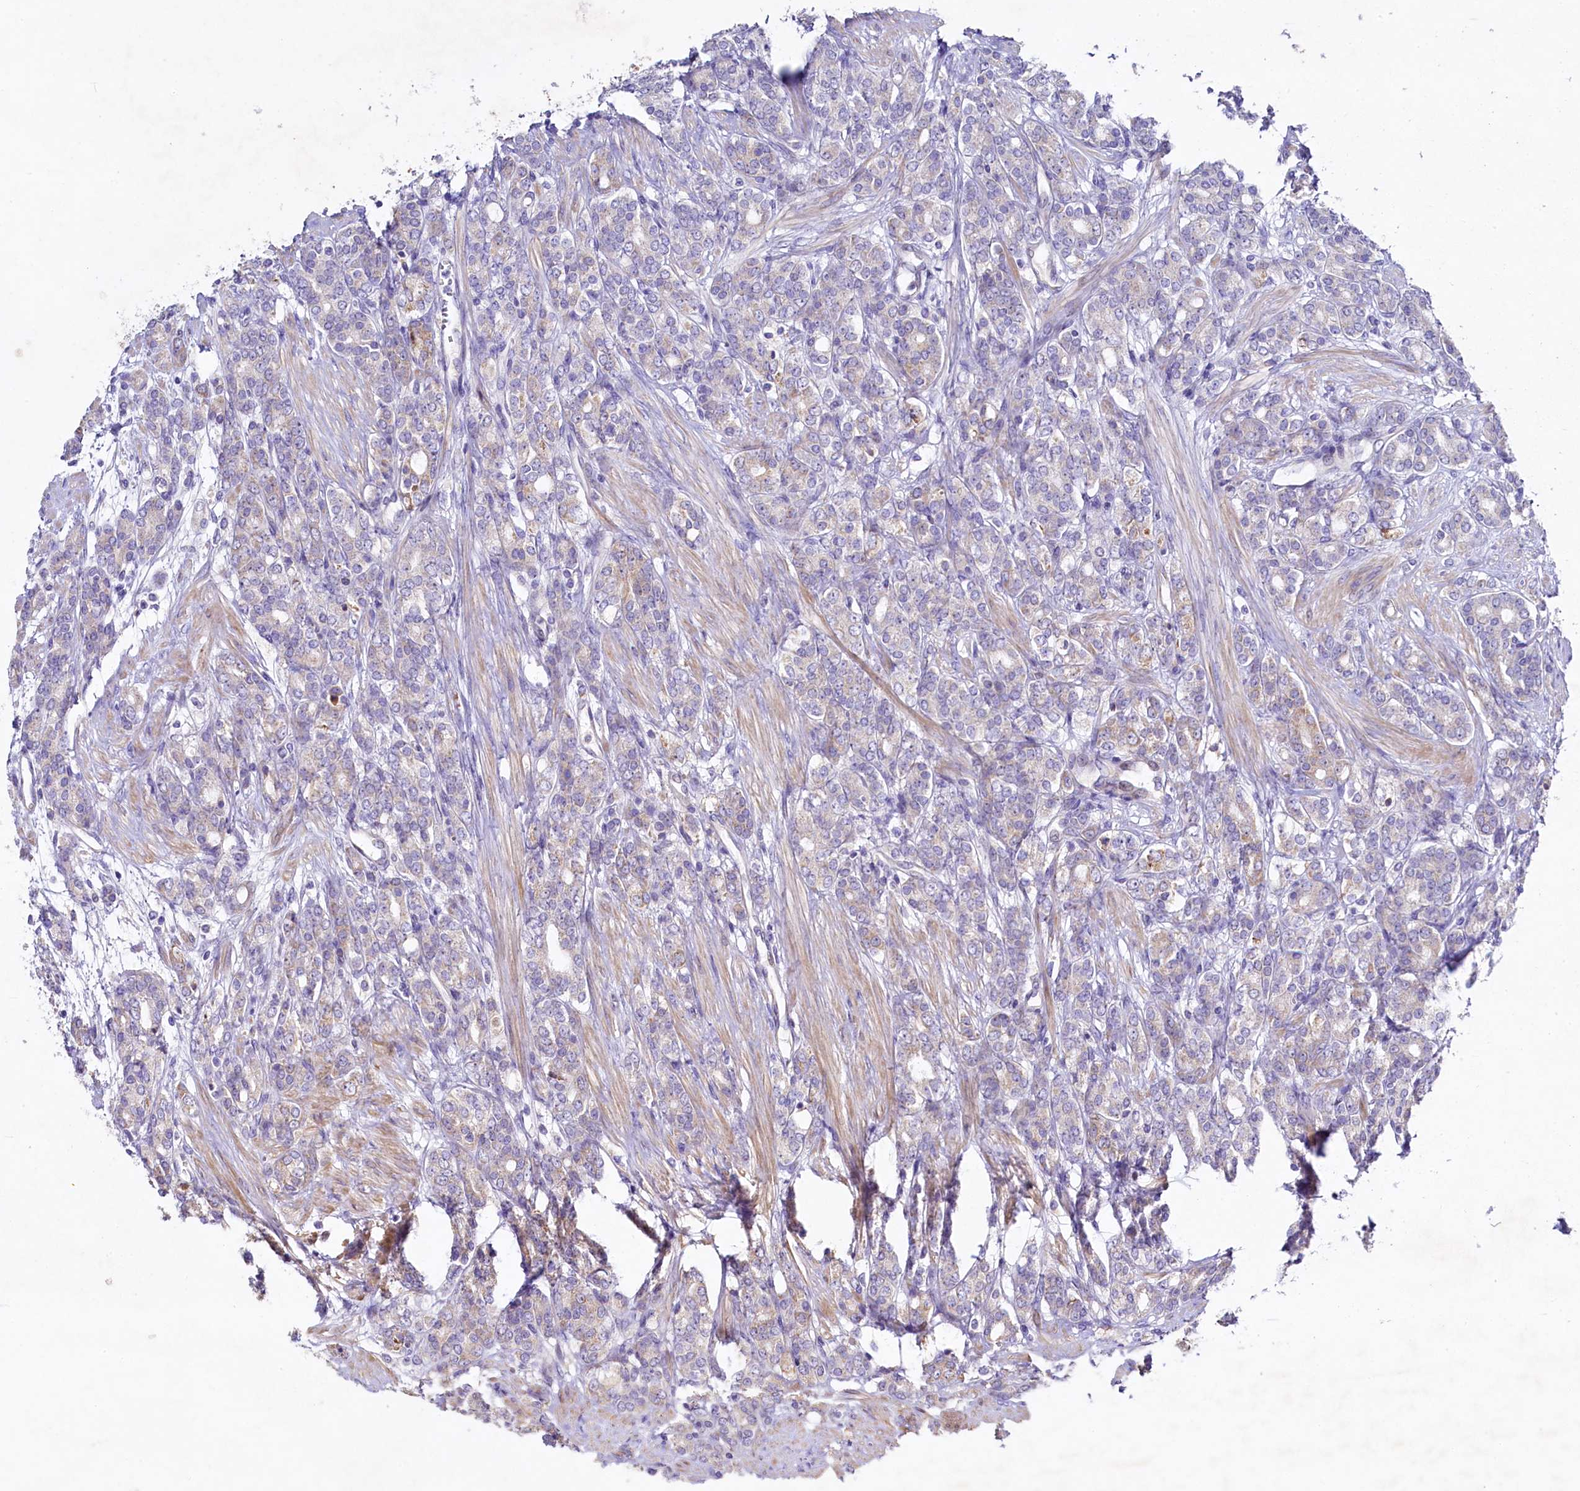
{"staining": {"intensity": "negative", "quantity": "none", "location": "none"}, "tissue": "prostate cancer", "cell_type": "Tumor cells", "image_type": "cancer", "snomed": [{"axis": "morphology", "description": "Adenocarcinoma, High grade"}, {"axis": "topography", "description": "Prostate"}], "caption": "Tumor cells show no significant positivity in prostate cancer (adenocarcinoma (high-grade)).", "gene": "FXYD6", "patient": {"sex": "male", "age": 62}}